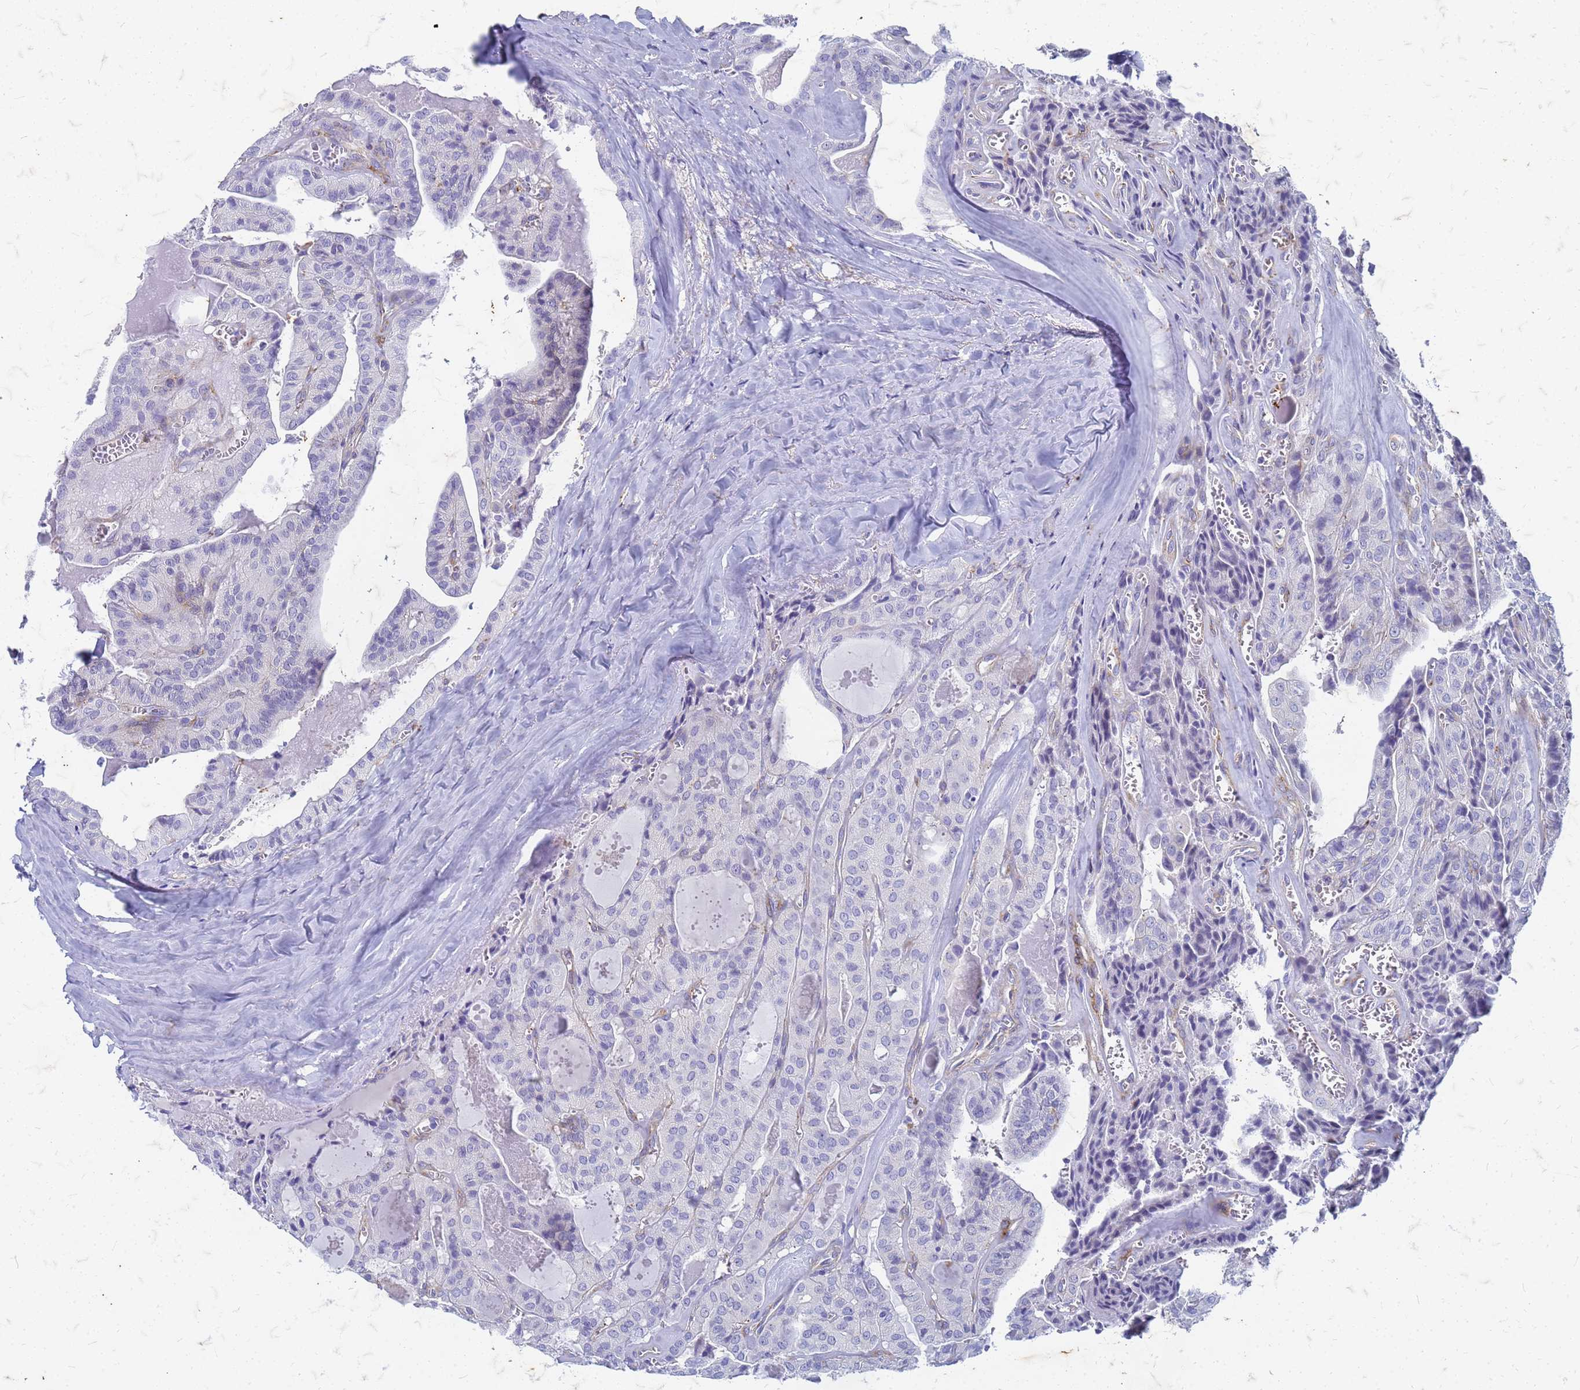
{"staining": {"intensity": "negative", "quantity": "none", "location": "none"}, "tissue": "thyroid cancer", "cell_type": "Tumor cells", "image_type": "cancer", "snomed": [{"axis": "morphology", "description": "Papillary adenocarcinoma, NOS"}, {"axis": "topography", "description": "Thyroid gland"}], "caption": "This histopathology image is of thyroid cancer stained with IHC to label a protein in brown with the nuclei are counter-stained blue. There is no staining in tumor cells. (DAB (3,3'-diaminobenzidine) immunohistochemistry (IHC) visualized using brightfield microscopy, high magnification).", "gene": "TRIM64B", "patient": {"sex": "male", "age": 52}}